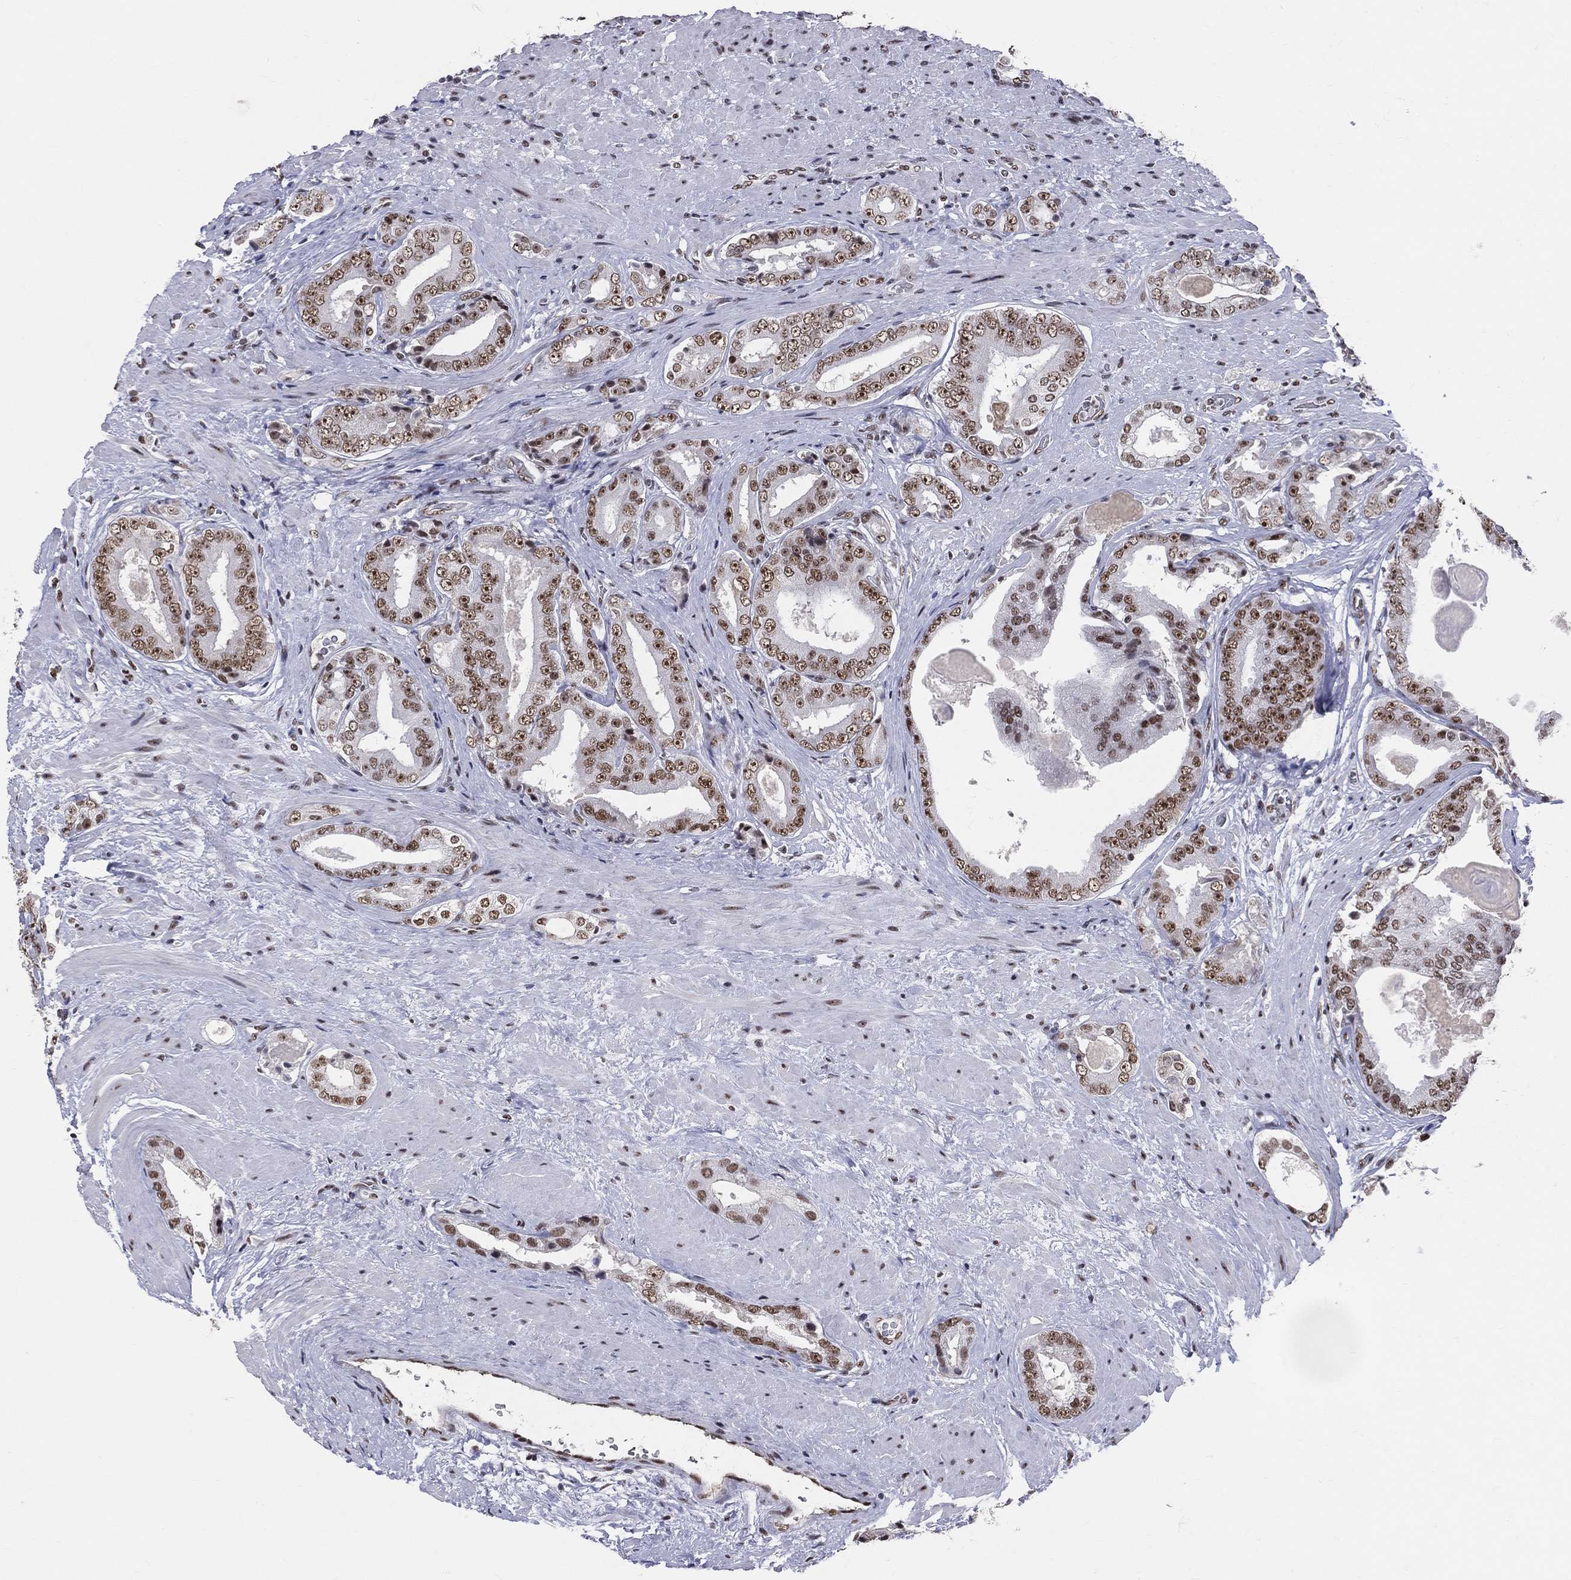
{"staining": {"intensity": "strong", "quantity": "25%-75%", "location": "nuclear"}, "tissue": "prostate cancer", "cell_type": "Tumor cells", "image_type": "cancer", "snomed": [{"axis": "morphology", "description": "Adenocarcinoma, Low grade"}, {"axis": "topography", "description": "Prostate and seminal vesicle, NOS"}], "caption": "Immunohistochemistry (IHC) of human low-grade adenocarcinoma (prostate) exhibits high levels of strong nuclear expression in approximately 25%-75% of tumor cells.", "gene": "CDK7", "patient": {"sex": "male", "age": 61}}